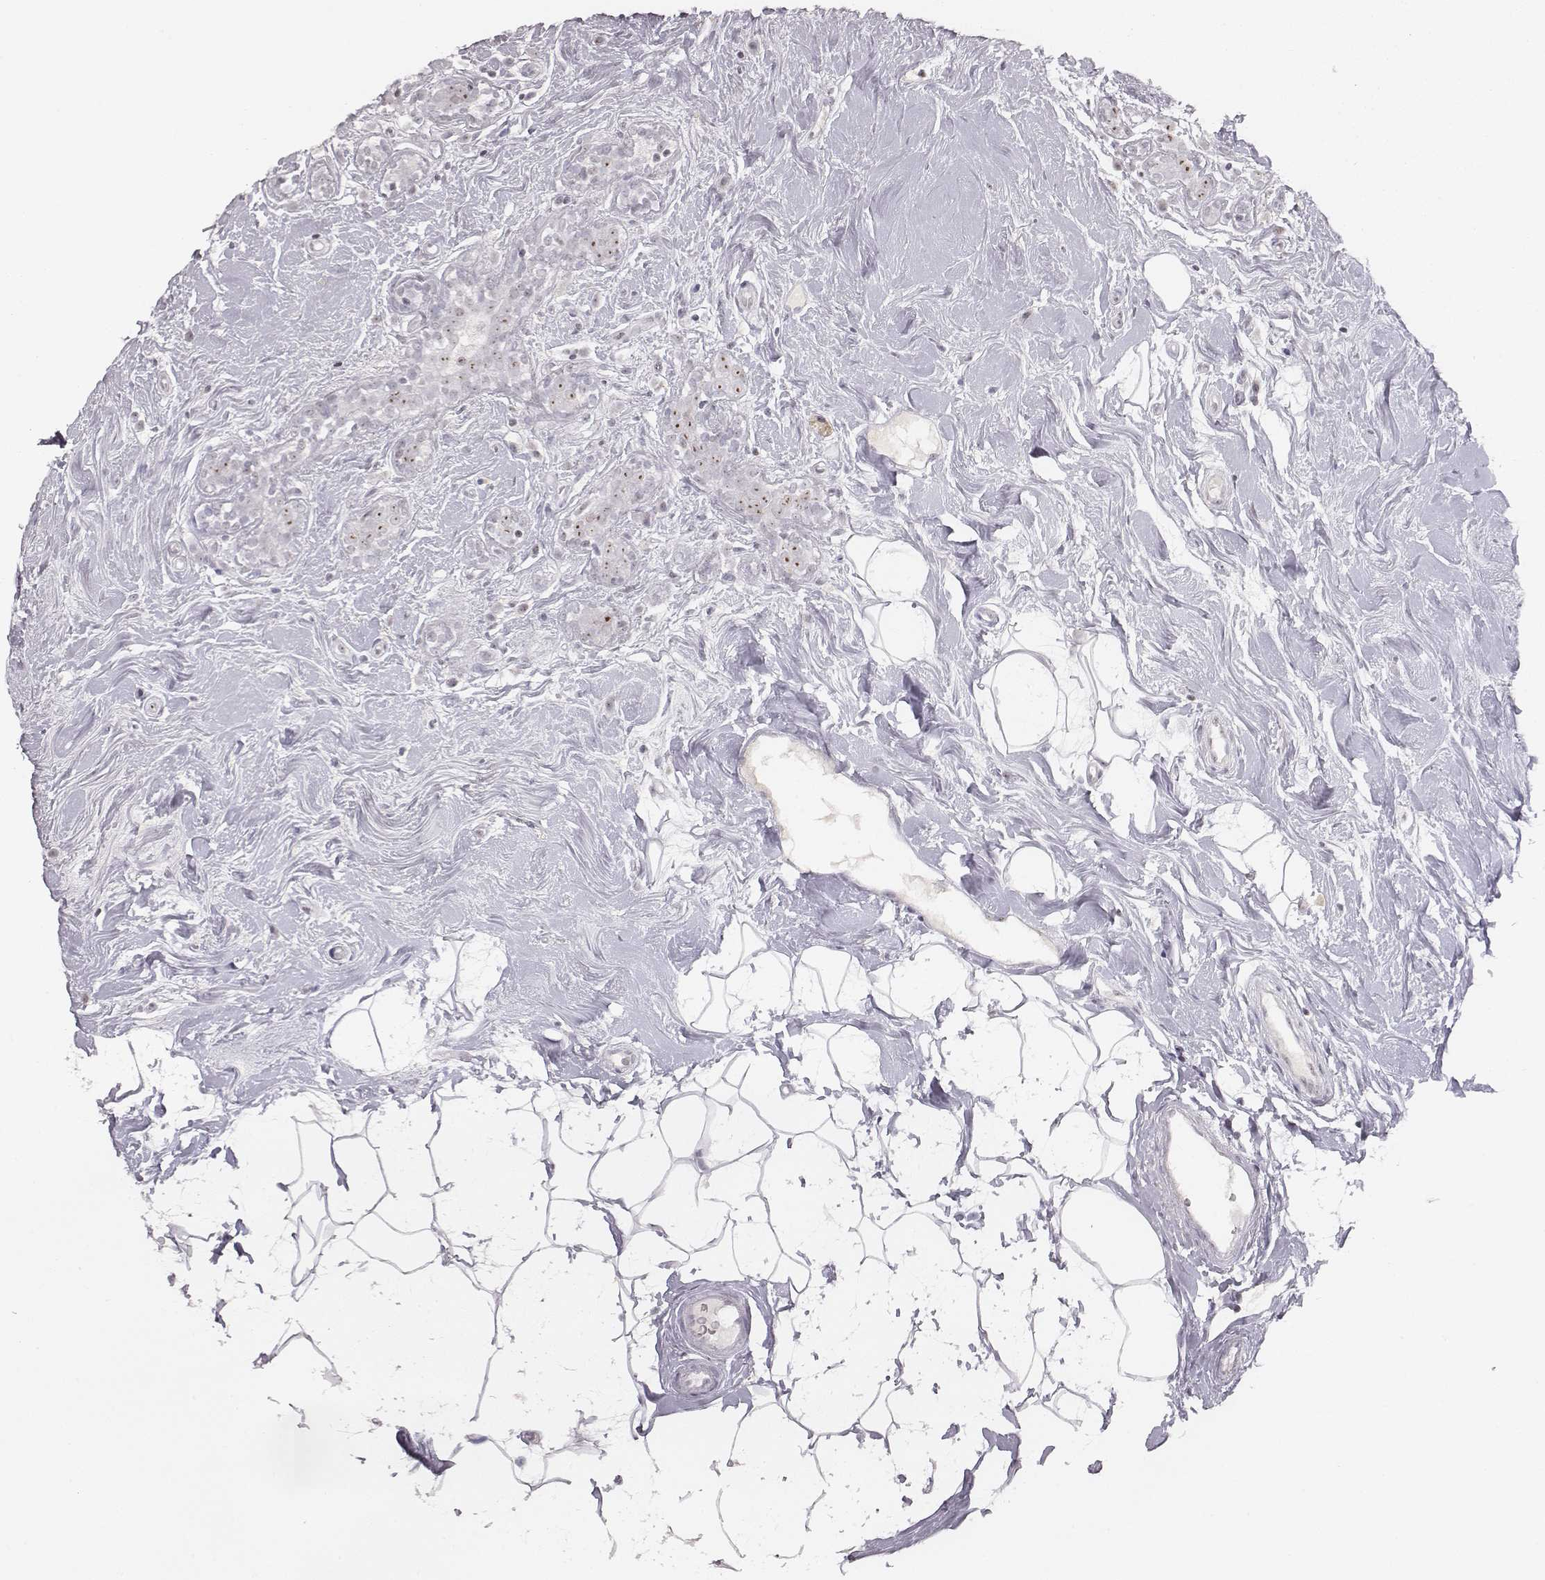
{"staining": {"intensity": "strong", "quantity": "25%-75%", "location": "nuclear"}, "tissue": "breast cancer", "cell_type": "Tumor cells", "image_type": "cancer", "snomed": [{"axis": "morphology", "description": "Normal tissue, NOS"}, {"axis": "morphology", "description": "Duct carcinoma"}, {"axis": "topography", "description": "Breast"}], "caption": "High-magnification brightfield microscopy of breast cancer (intraductal carcinoma) stained with DAB (brown) and counterstained with hematoxylin (blue). tumor cells exhibit strong nuclear staining is seen in about25%-75% of cells.", "gene": "NIFK", "patient": {"sex": "female", "age": 43}}